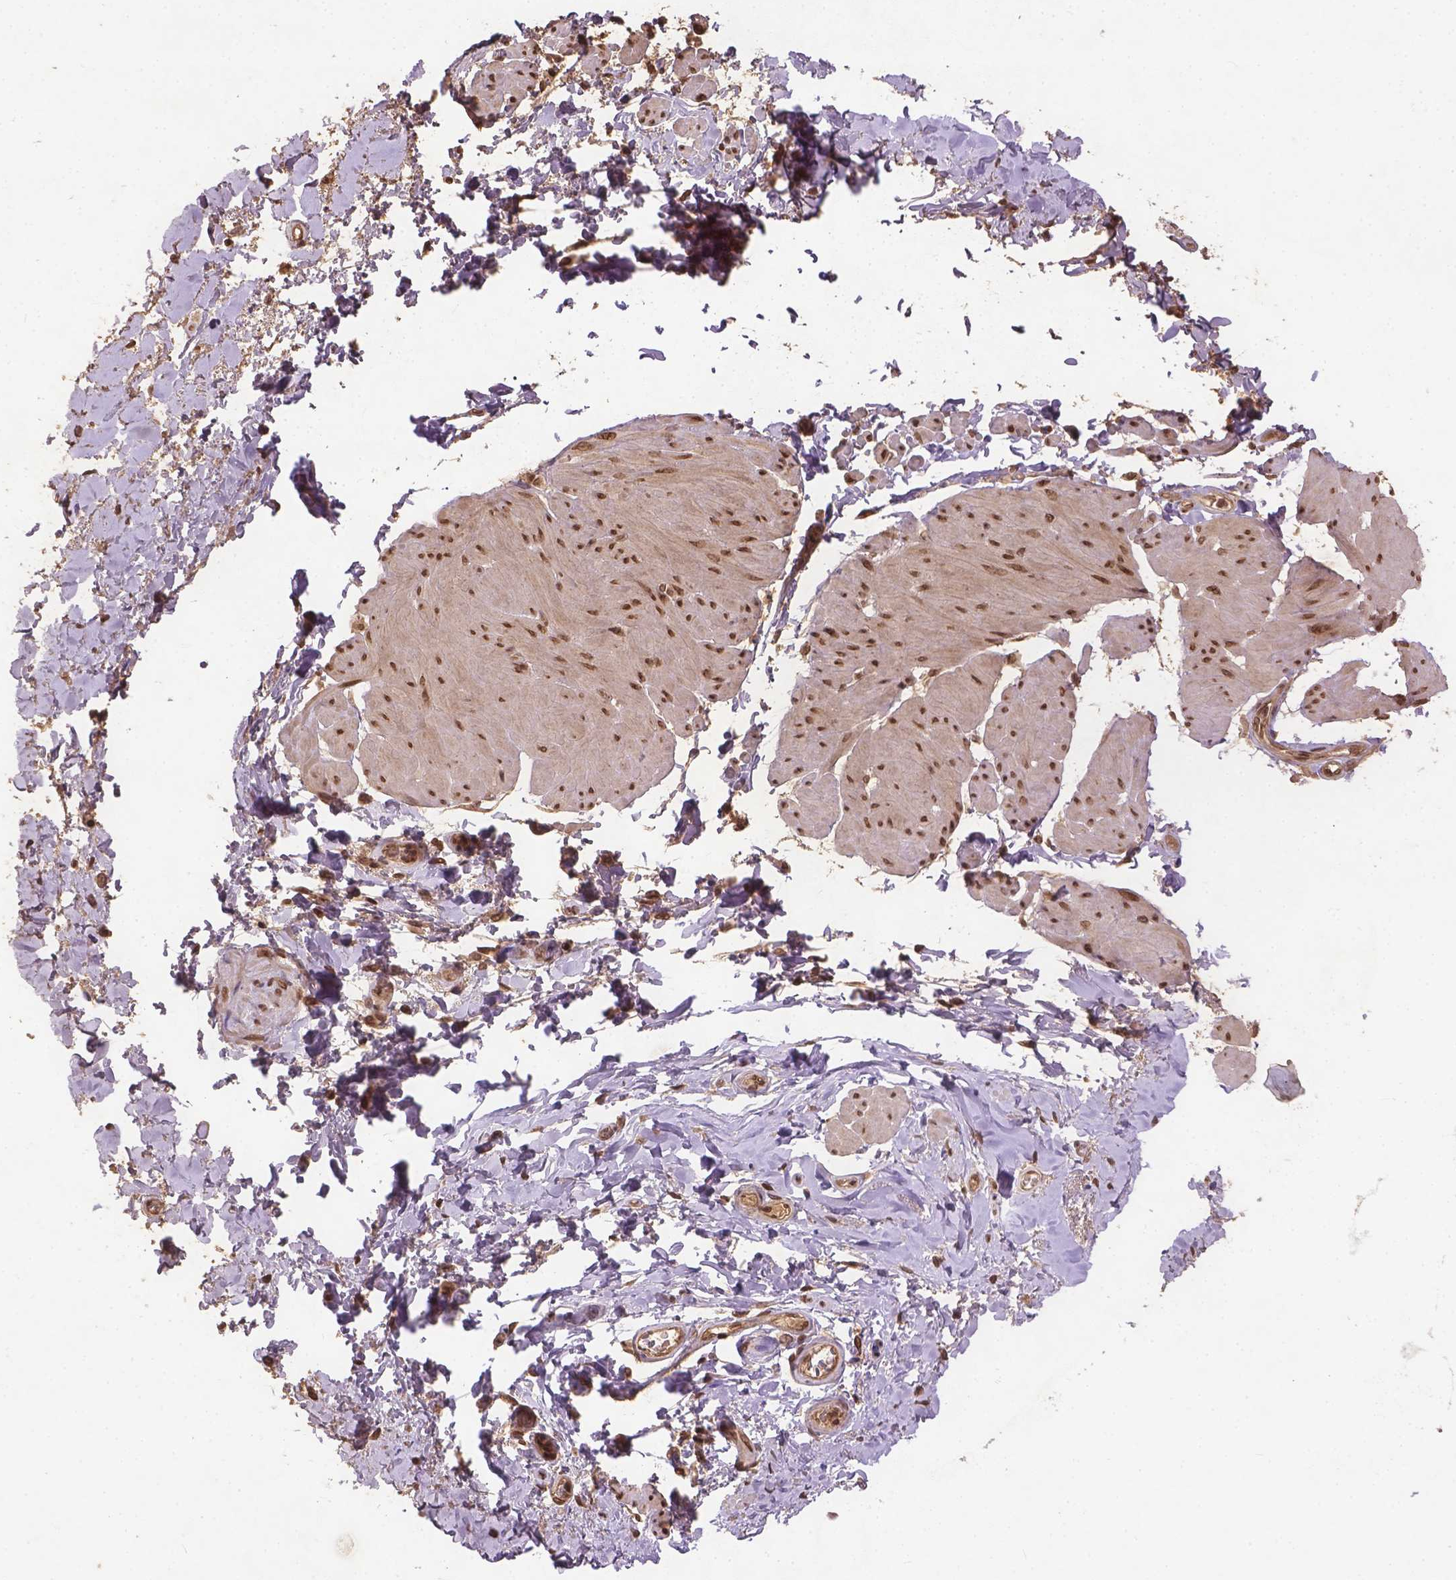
{"staining": {"intensity": "strong", "quantity": ">75%", "location": "nuclear"}, "tissue": "adipose tissue", "cell_type": "Adipocytes", "image_type": "normal", "snomed": [{"axis": "morphology", "description": "Normal tissue, NOS"}, {"axis": "topography", "description": "Urinary bladder"}, {"axis": "topography", "description": "Peripheral nerve tissue"}], "caption": "This photomicrograph exhibits normal adipose tissue stained with immunohistochemistry (IHC) to label a protein in brown. The nuclear of adipocytes show strong positivity for the protein. Nuclei are counter-stained blue.", "gene": "BANF1", "patient": {"sex": "female", "age": 60}}